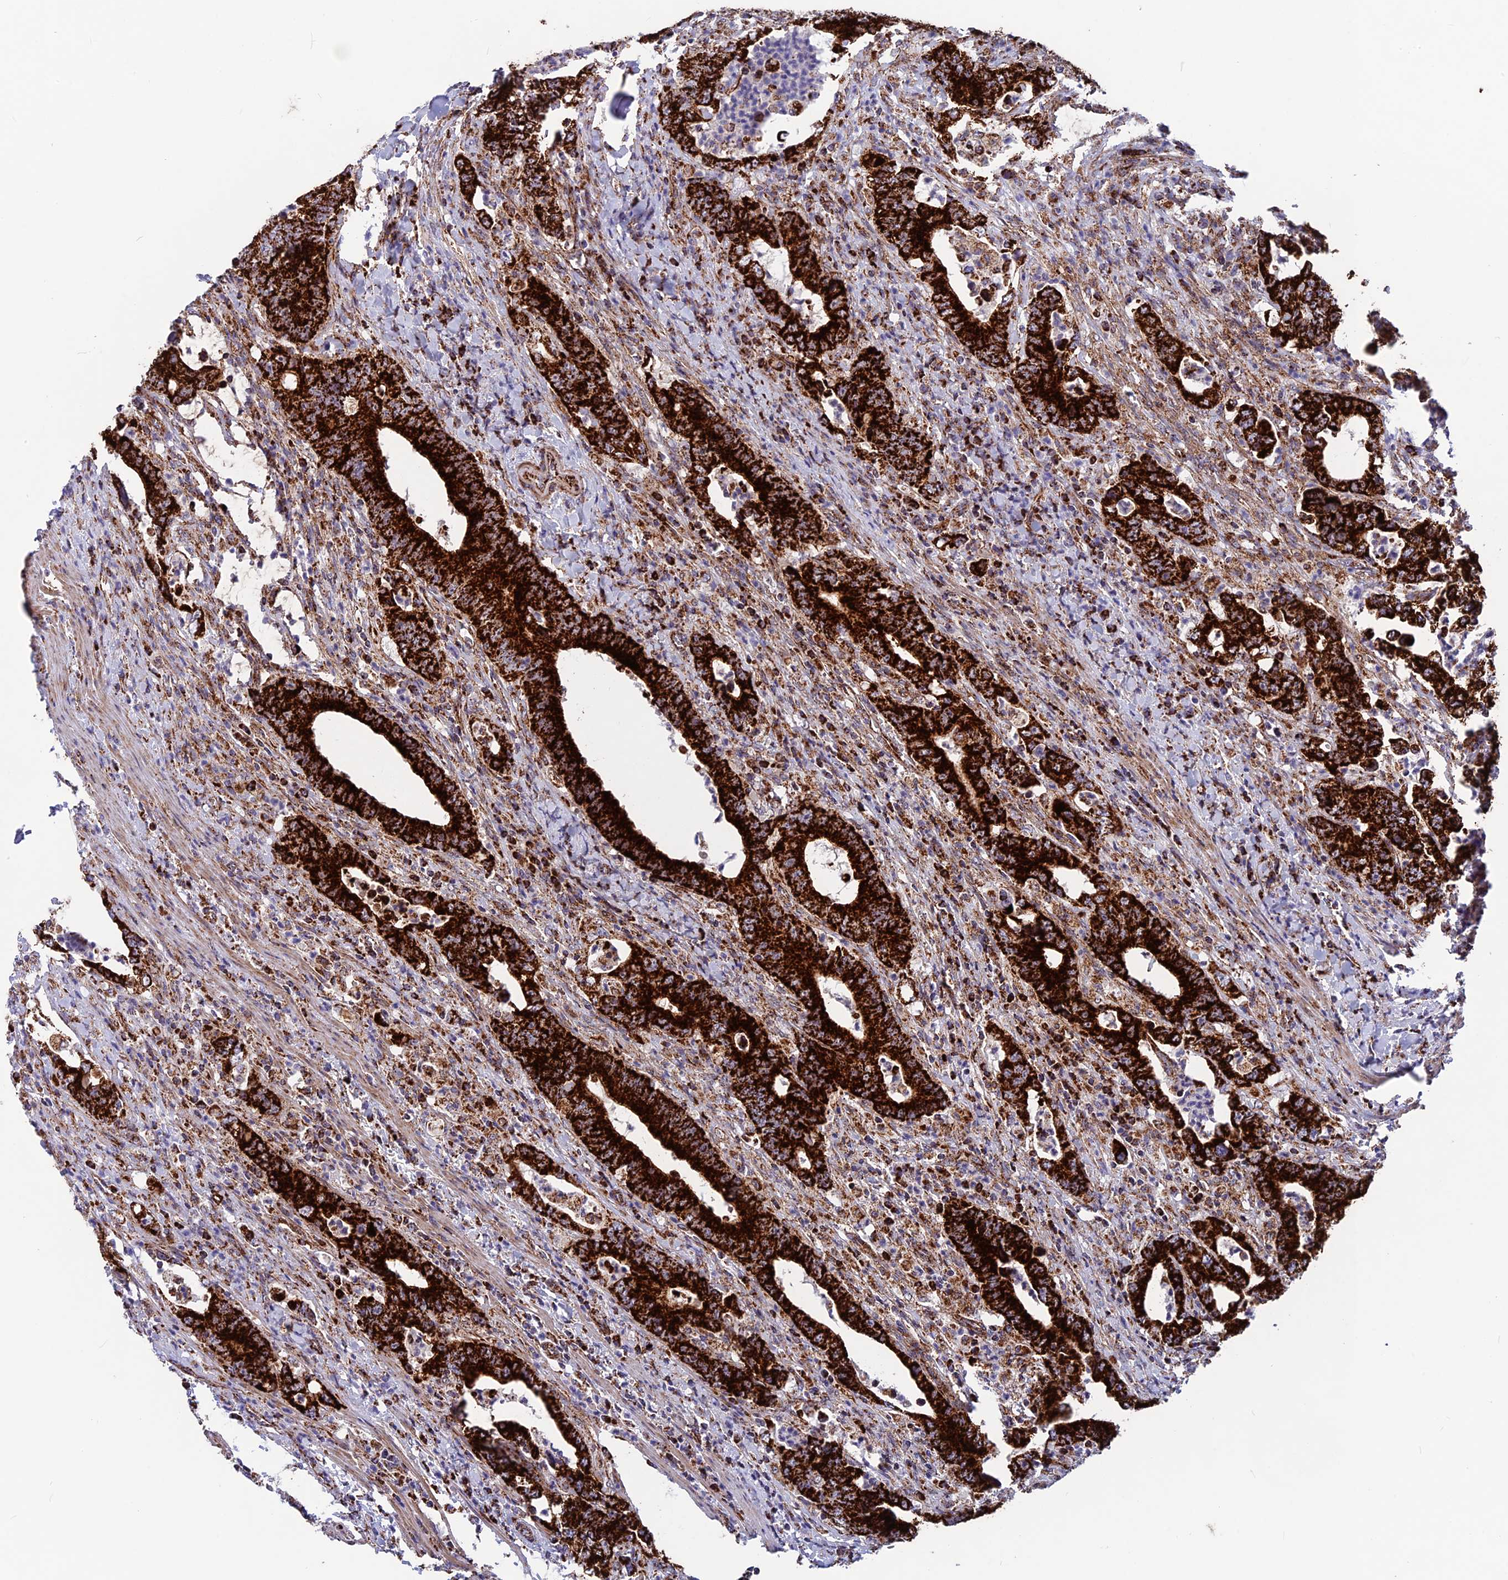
{"staining": {"intensity": "strong", "quantity": ">75%", "location": "cytoplasmic/membranous"}, "tissue": "colorectal cancer", "cell_type": "Tumor cells", "image_type": "cancer", "snomed": [{"axis": "morphology", "description": "Adenocarcinoma, NOS"}, {"axis": "topography", "description": "Colon"}], "caption": "Colorectal adenocarcinoma was stained to show a protein in brown. There is high levels of strong cytoplasmic/membranous expression in approximately >75% of tumor cells. (brown staining indicates protein expression, while blue staining denotes nuclei).", "gene": "MRPS18B", "patient": {"sex": "female", "age": 75}}